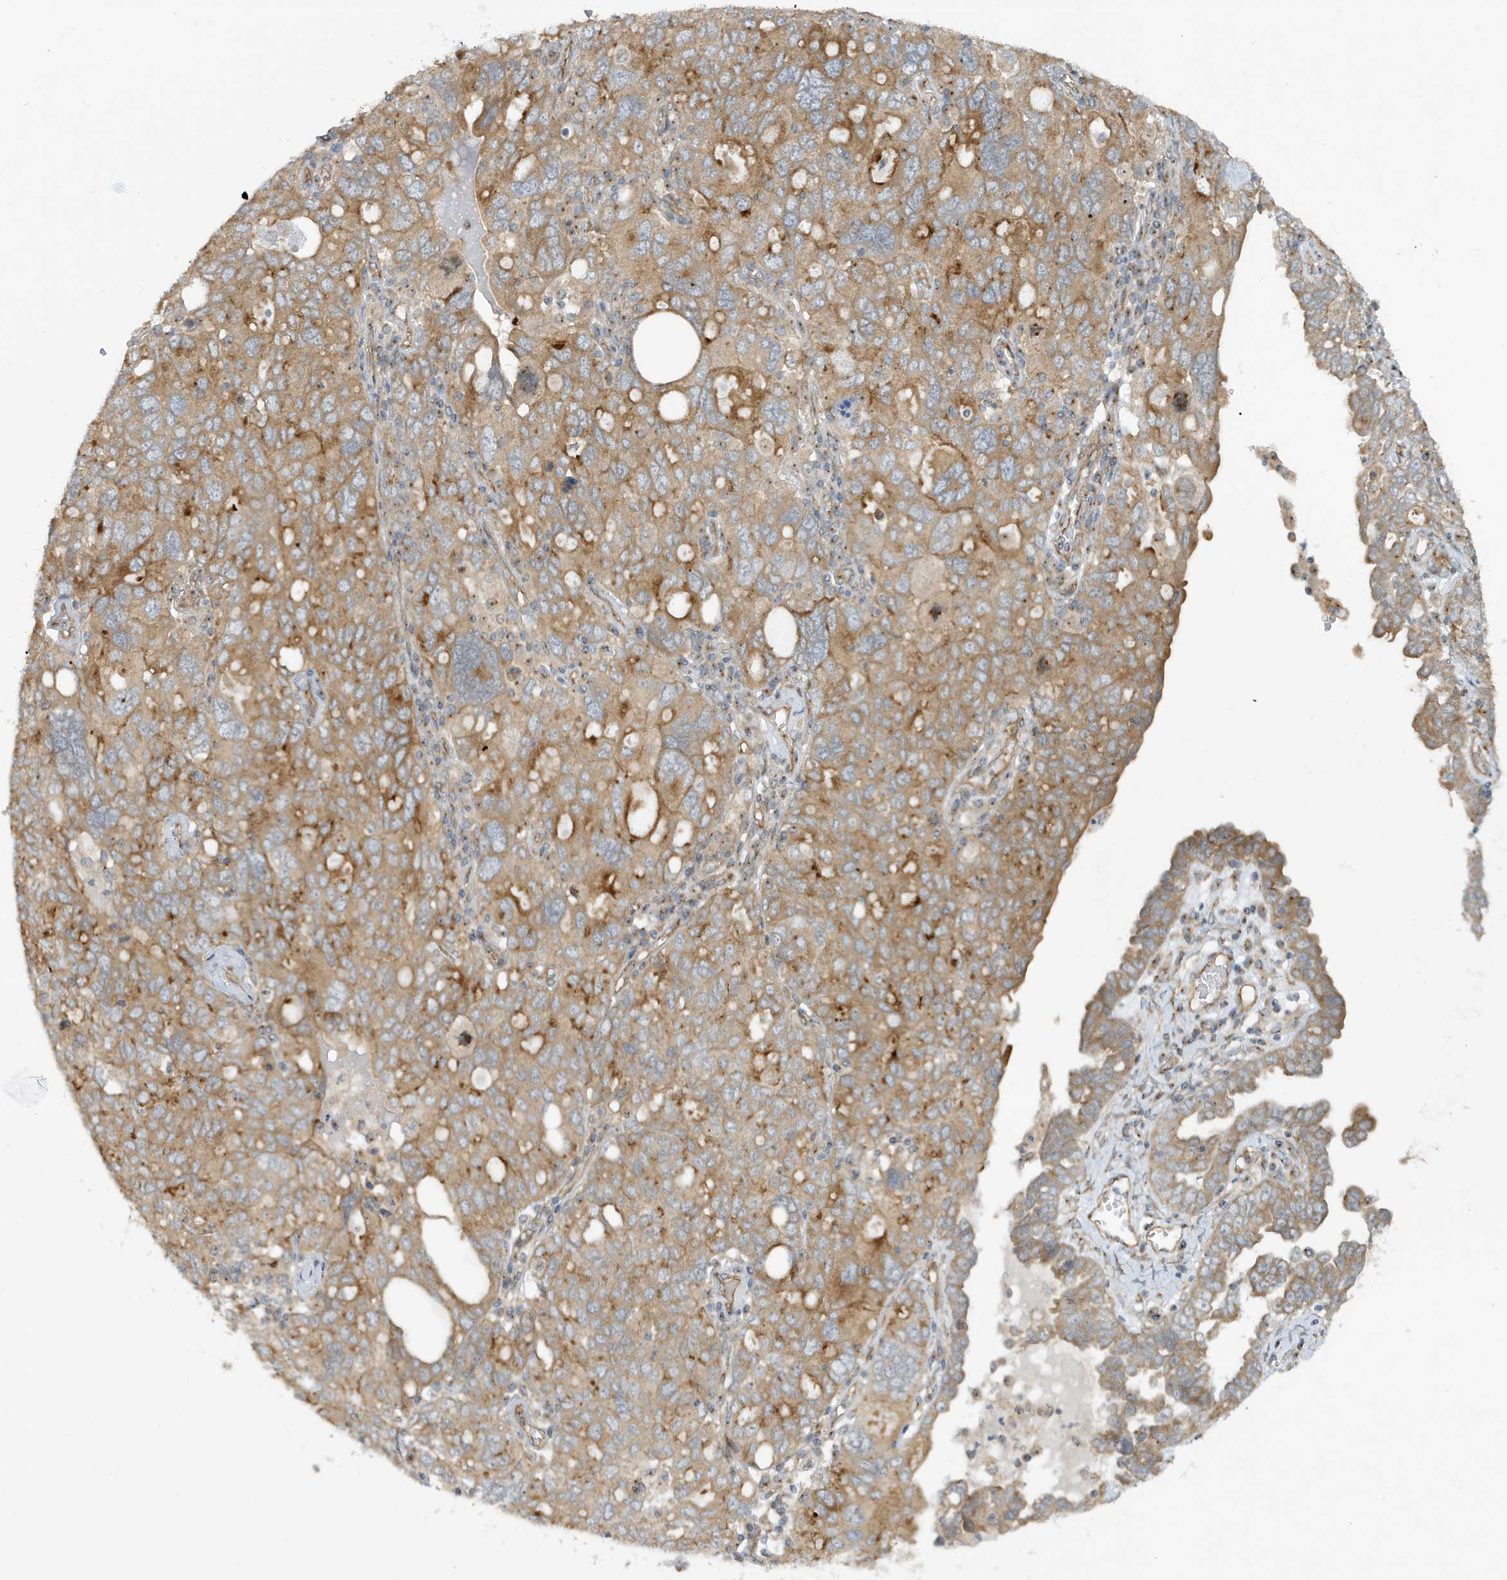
{"staining": {"intensity": "moderate", "quantity": ">75%", "location": "cytoplasmic/membranous"}, "tissue": "ovarian cancer", "cell_type": "Tumor cells", "image_type": "cancer", "snomed": [{"axis": "morphology", "description": "Carcinoma, endometroid"}, {"axis": "topography", "description": "Ovary"}], "caption": "Protein staining of endometroid carcinoma (ovarian) tissue displays moderate cytoplasmic/membranous staining in approximately >75% of tumor cells.", "gene": "ATP23", "patient": {"sex": "female", "age": 62}}